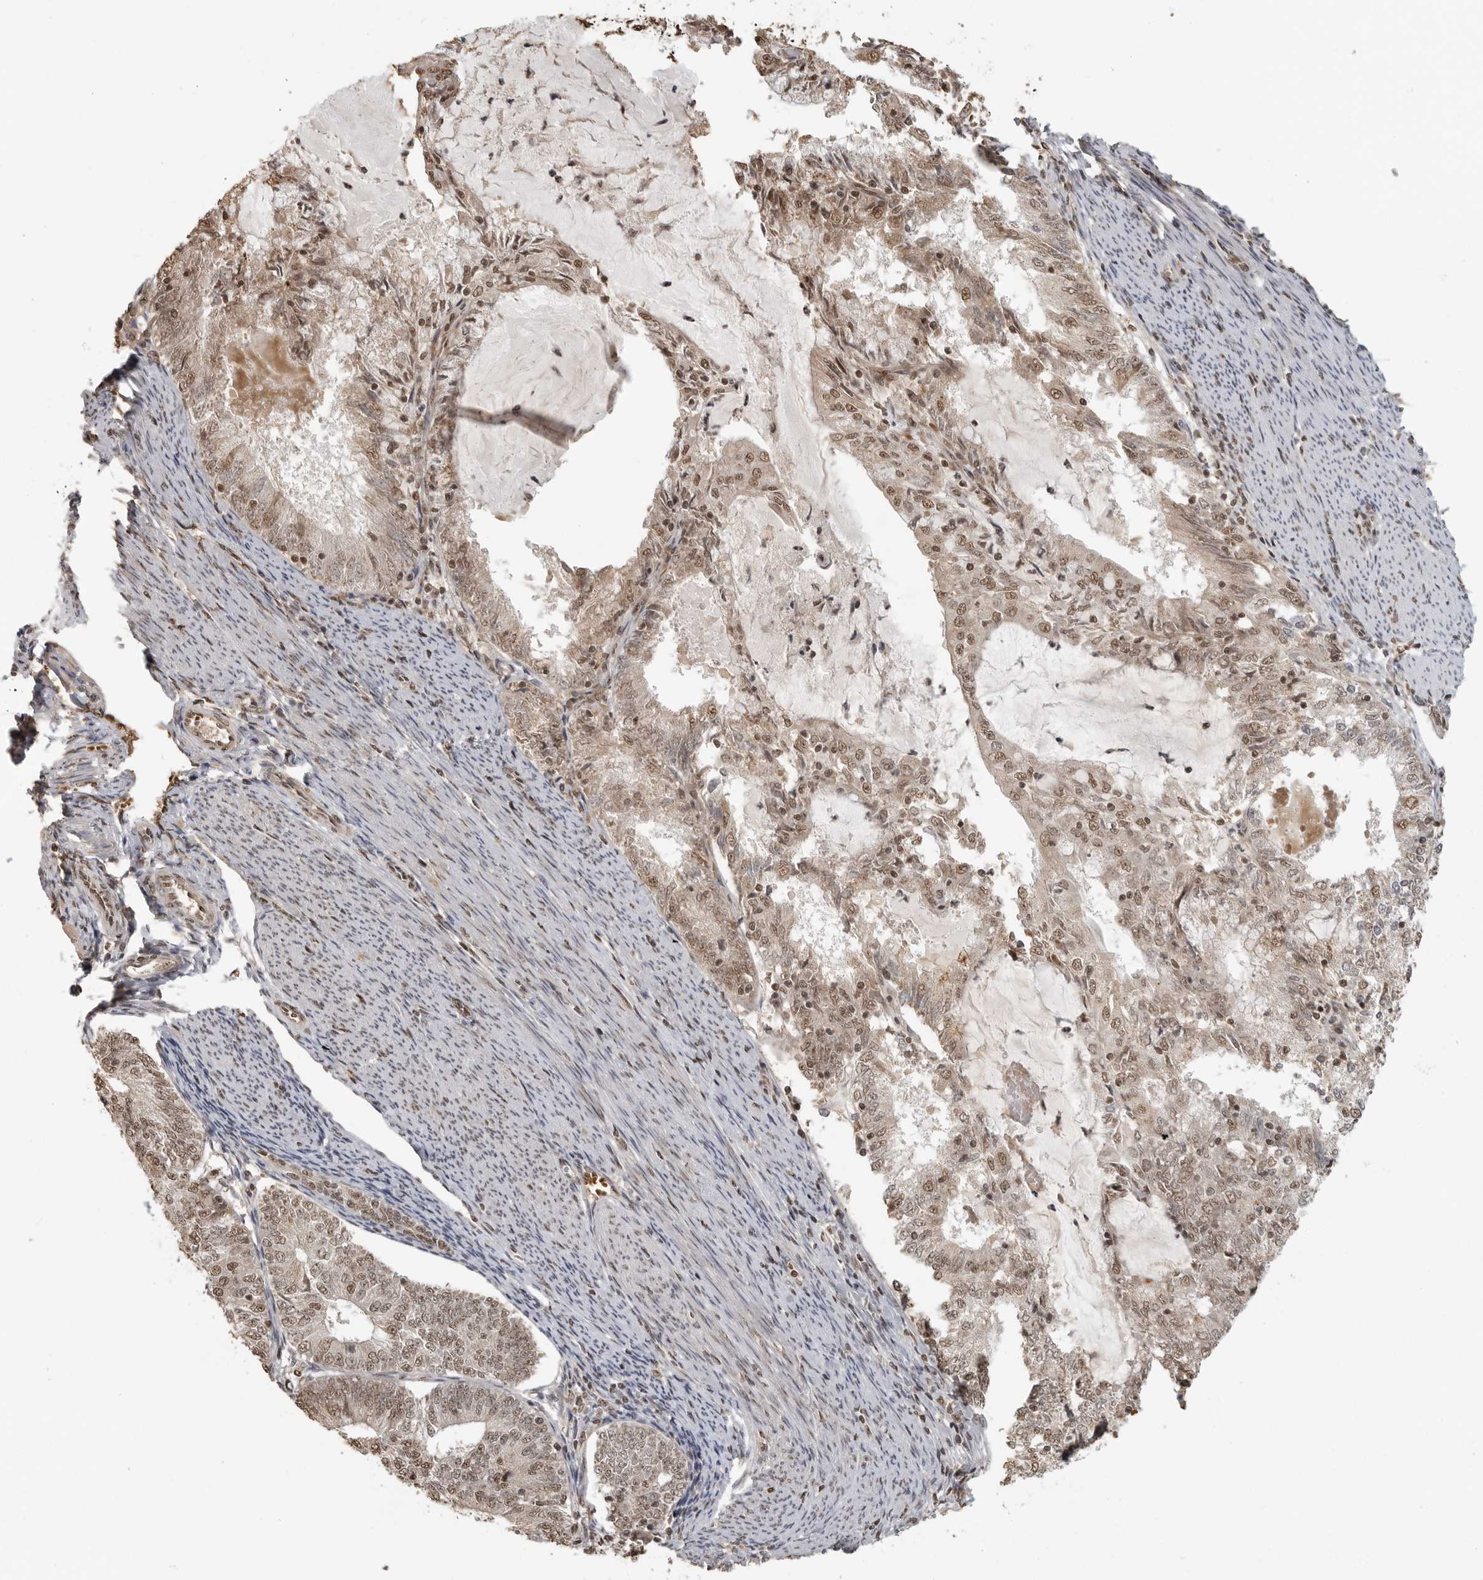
{"staining": {"intensity": "moderate", "quantity": ">75%", "location": "nuclear"}, "tissue": "endometrial cancer", "cell_type": "Tumor cells", "image_type": "cancer", "snomed": [{"axis": "morphology", "description": "Adenocarcinoma, NOS"}, {"axis": "topography", "description": "Endometrium"}], "caption": "Protein staining shows moderate nuclear positivity in approximately >75% of tumor cells in endometrial adenocarcinoma.", "gene": "CLOCK", "patient": {"sex": "female", "age": 57}}